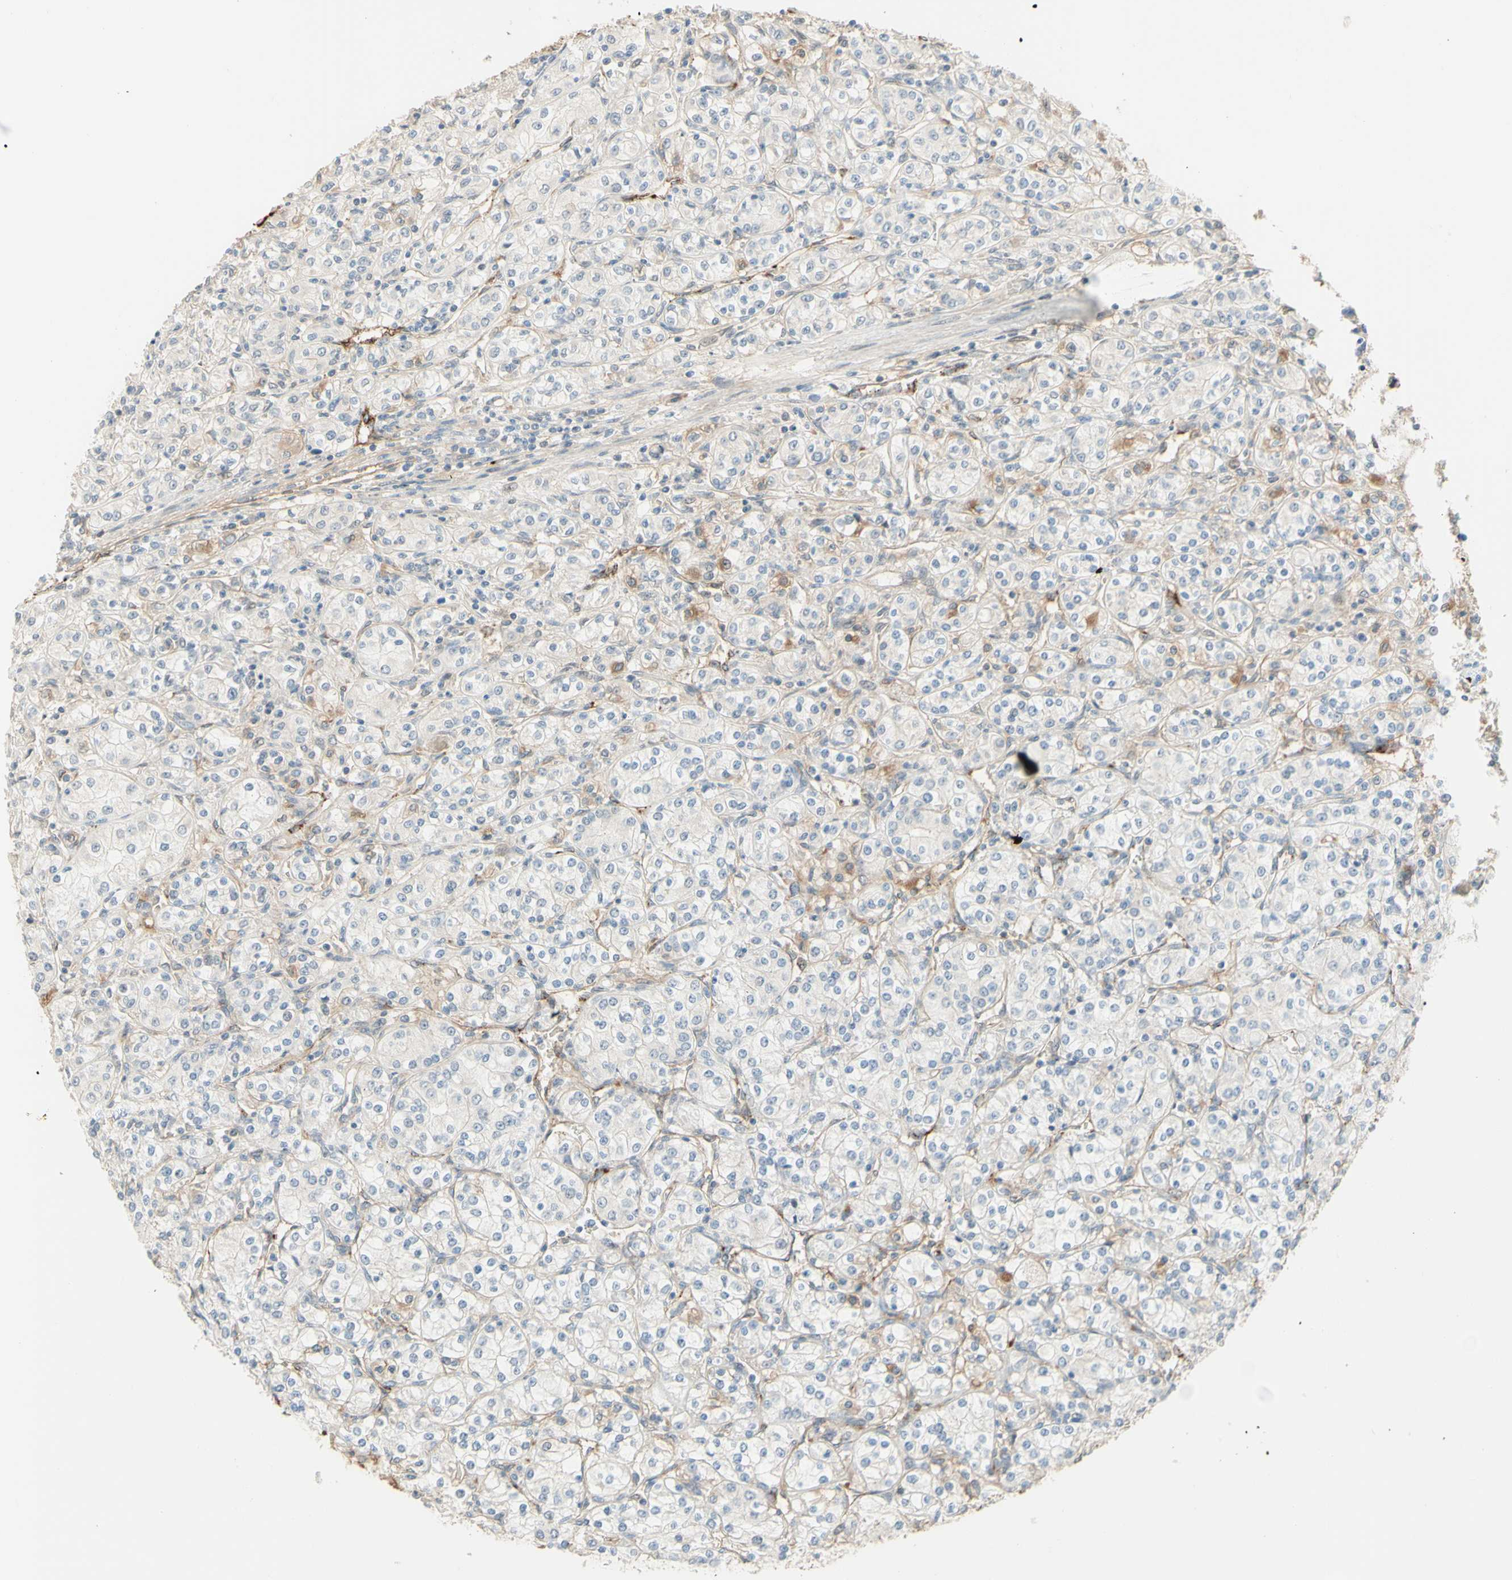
{"staining": {"intensity": "weak", "quantity": "<25%", "location": "cytoplasmic/membranous"}, "tissue": "renal cancer", "cell_type": "Tumor cells", "image_type": "cancer", "snomed": [{"axis": "morphology", "description": "Adenocarcinoma, NOS"}, {"axis": "topography", "description": "Kidney"}], "caption": "Renal cancer (adenocarcinoma) stained for a protein using IHC exhibits no positivity tumor cells.", "gene": "ANGPT2", "patient": {"sex": "male", "age": 77}}